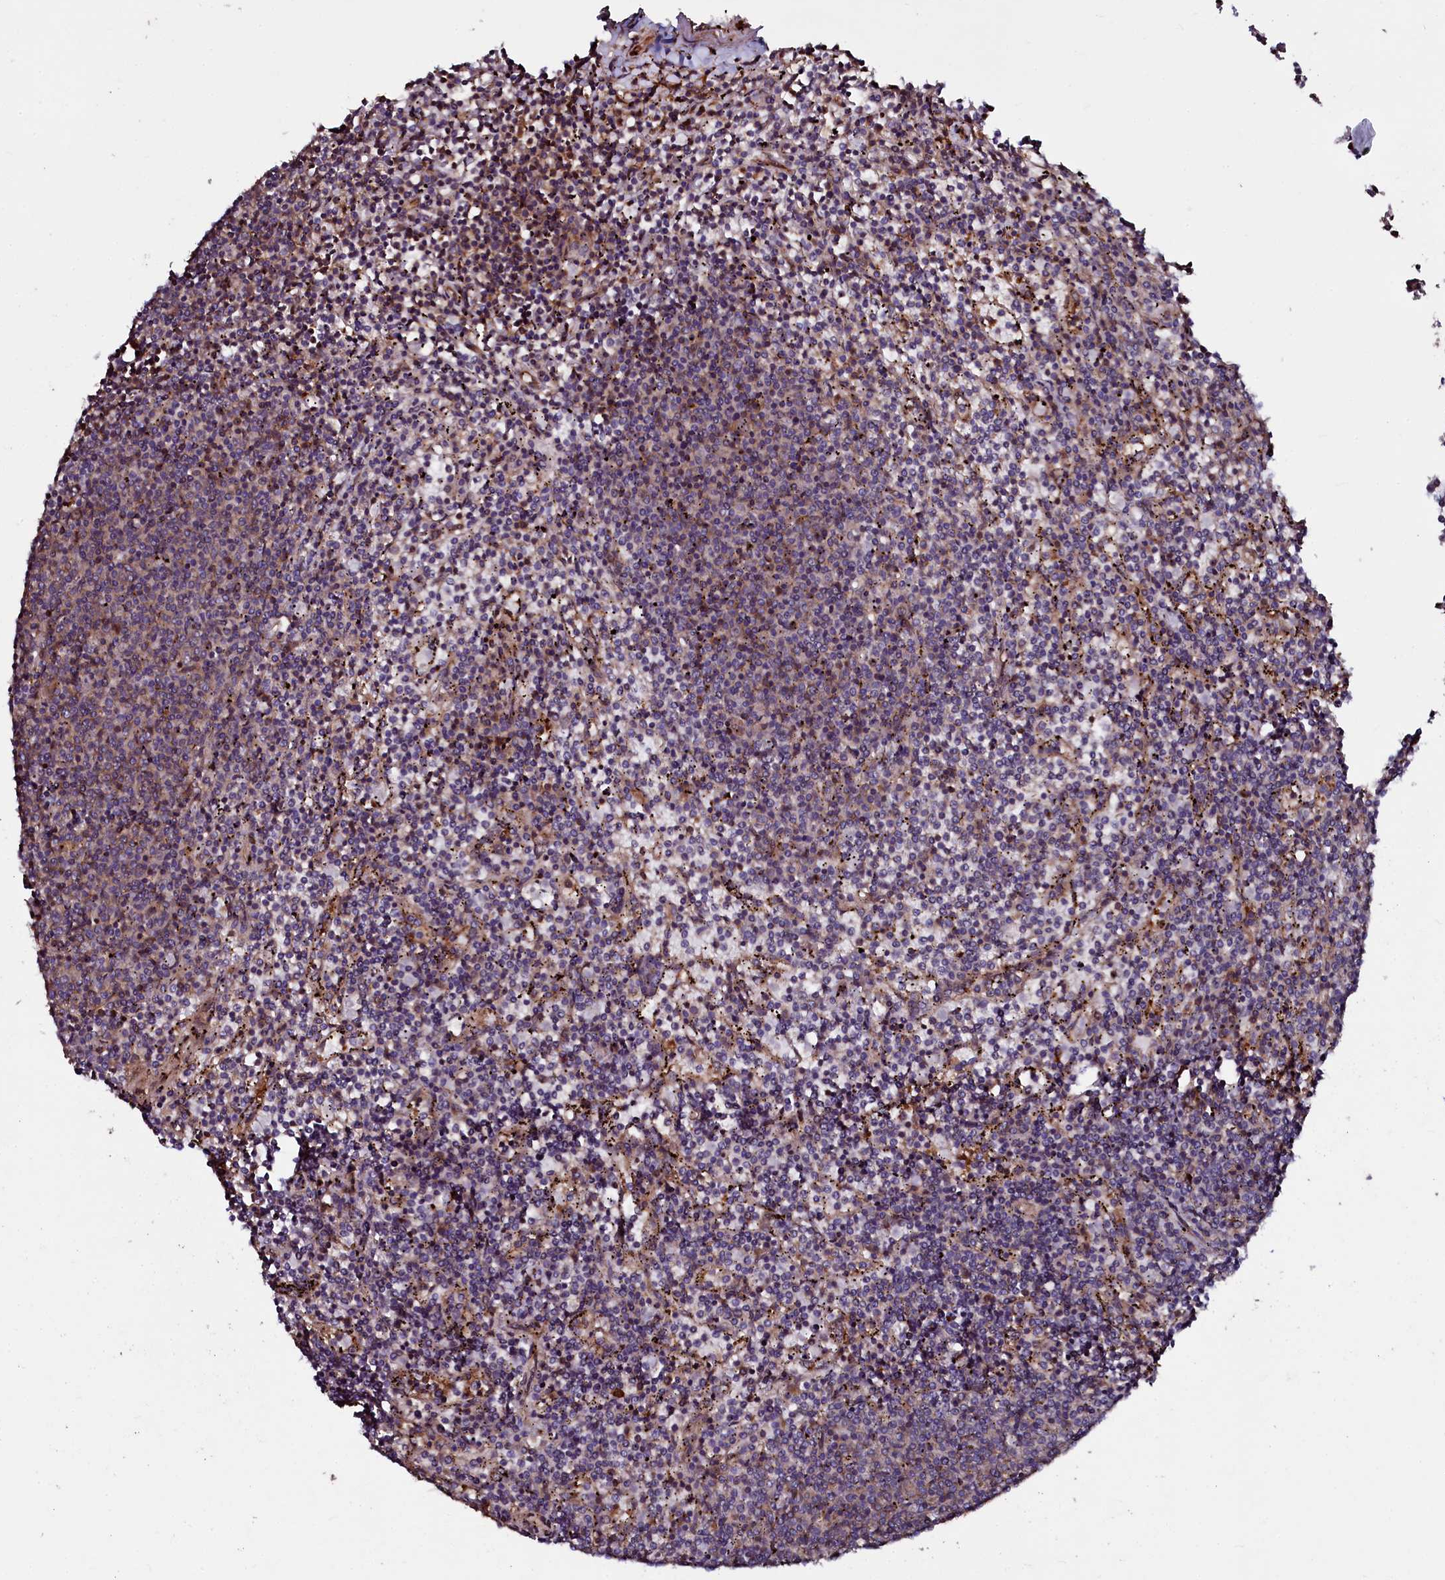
{"staining": {"intensity": "weak", "quantity": "<25%", "location": "cytoplasmic/membranous"}, "tissue": "lymphoma", "cell_type": "Tumor cells", "image_type": "cancer", "snomed": [{"axis": "morphology", "description": "Malignant lymphoma, non-Hodgkin's type, Low grade"}, {"axis": "topography", "description": "Spleen"}], "caption": "This is a micrograph of immunohistochemistry (IHC) staining of low-grade malignant lymphoma, non-Hodgkin's type, which shows no expression in tumor cells. Nuclei are stained in blue.", "gene": "USPL1", "patient": {"sex": "female", "age": 50}}